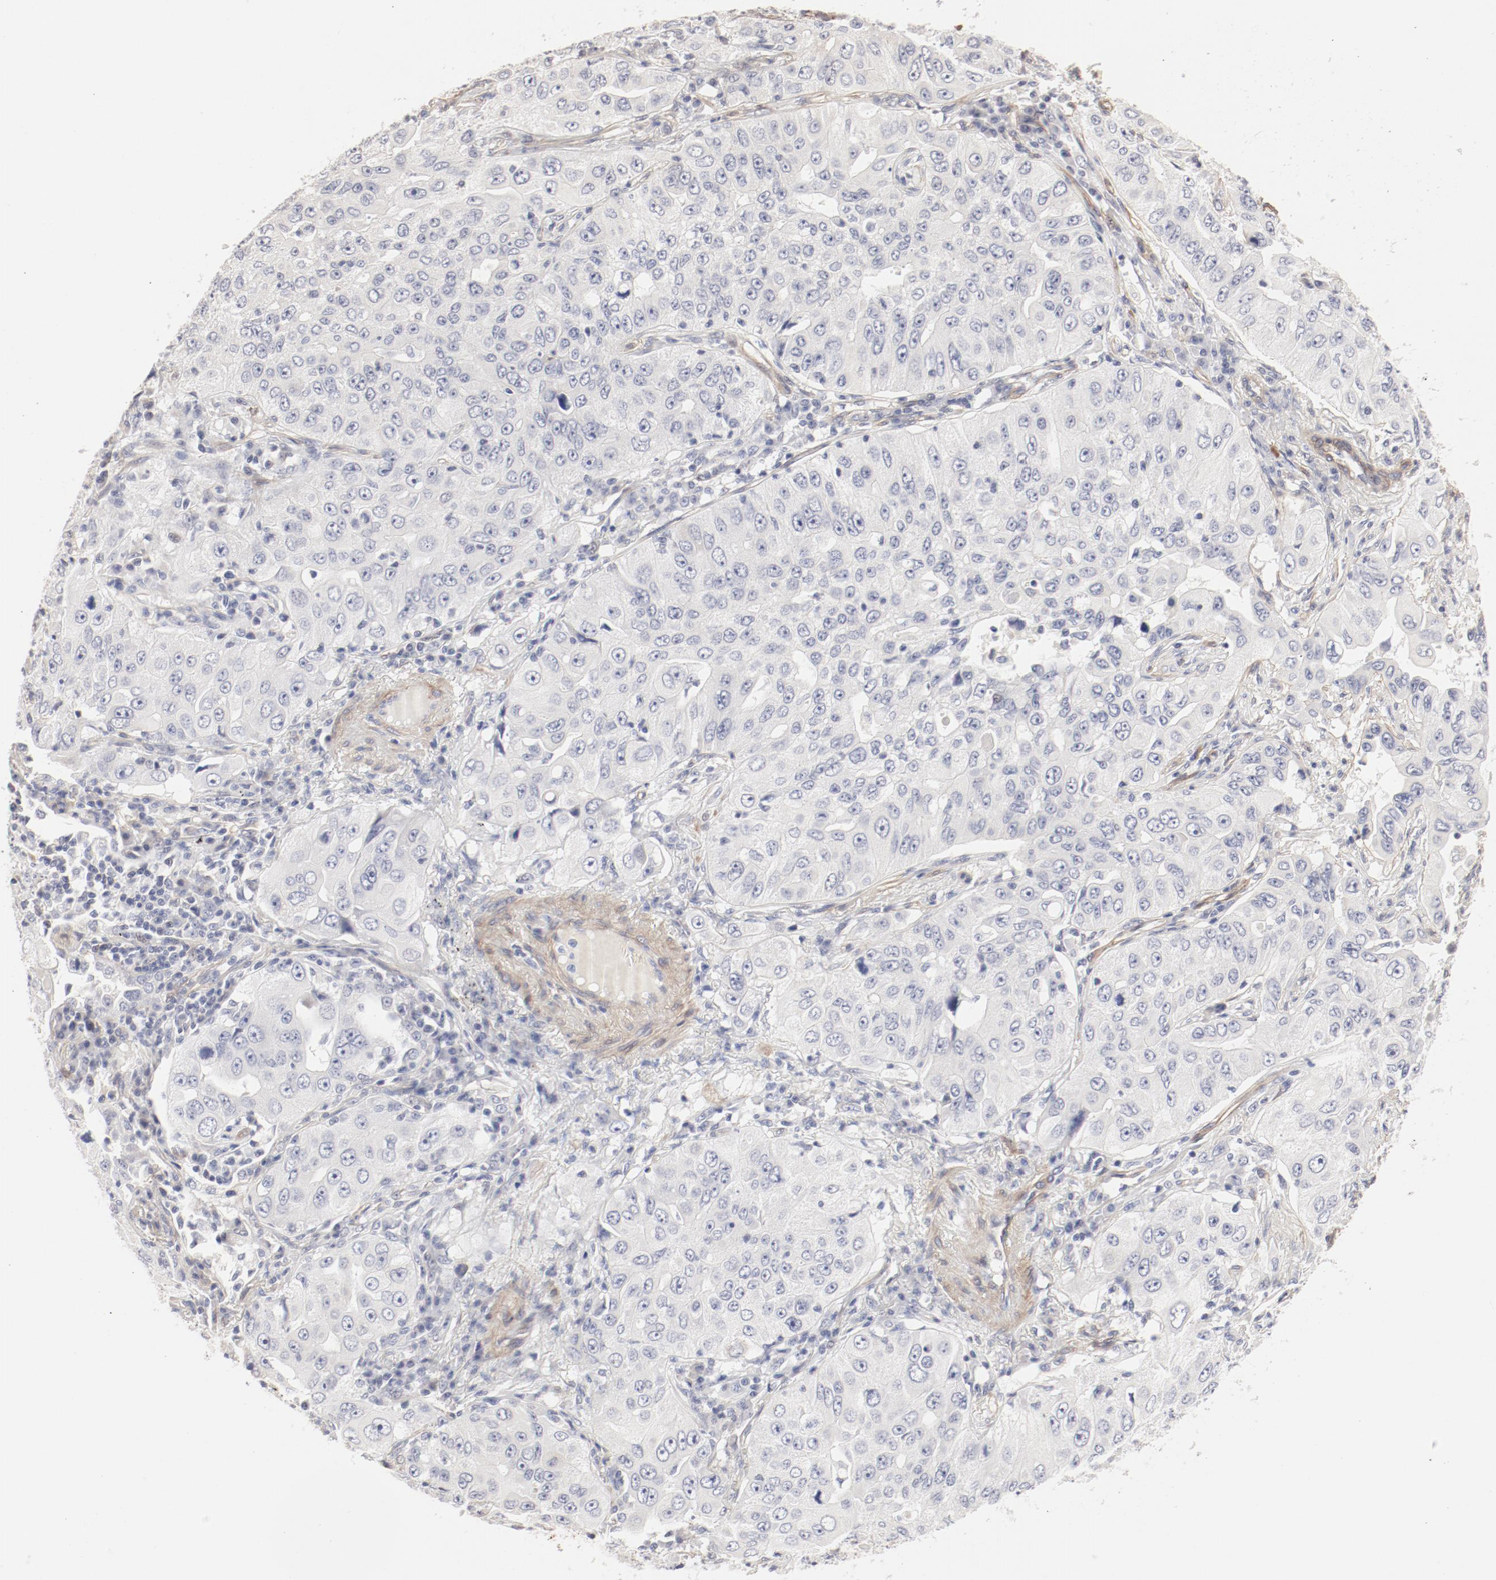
{"staining": {"intensity": "negative", "quantity": "none", "location": "none"}, "tissue": "lung cancer", "cell_type": "Tumor cells", "image_type": "cancer", "snomed": [{"axis": "morphology", "description": "Adenocarcinoma, NOS"}, {"axis": "topography", "description": "Lung"}], "caption": "This is an immunohistochemistry (IHC) image of adenocarcinoma (lung). There is no positivity in tumor cells.", "gene": "MAGED4", "patient": {"sex": "male", "age": 84}}